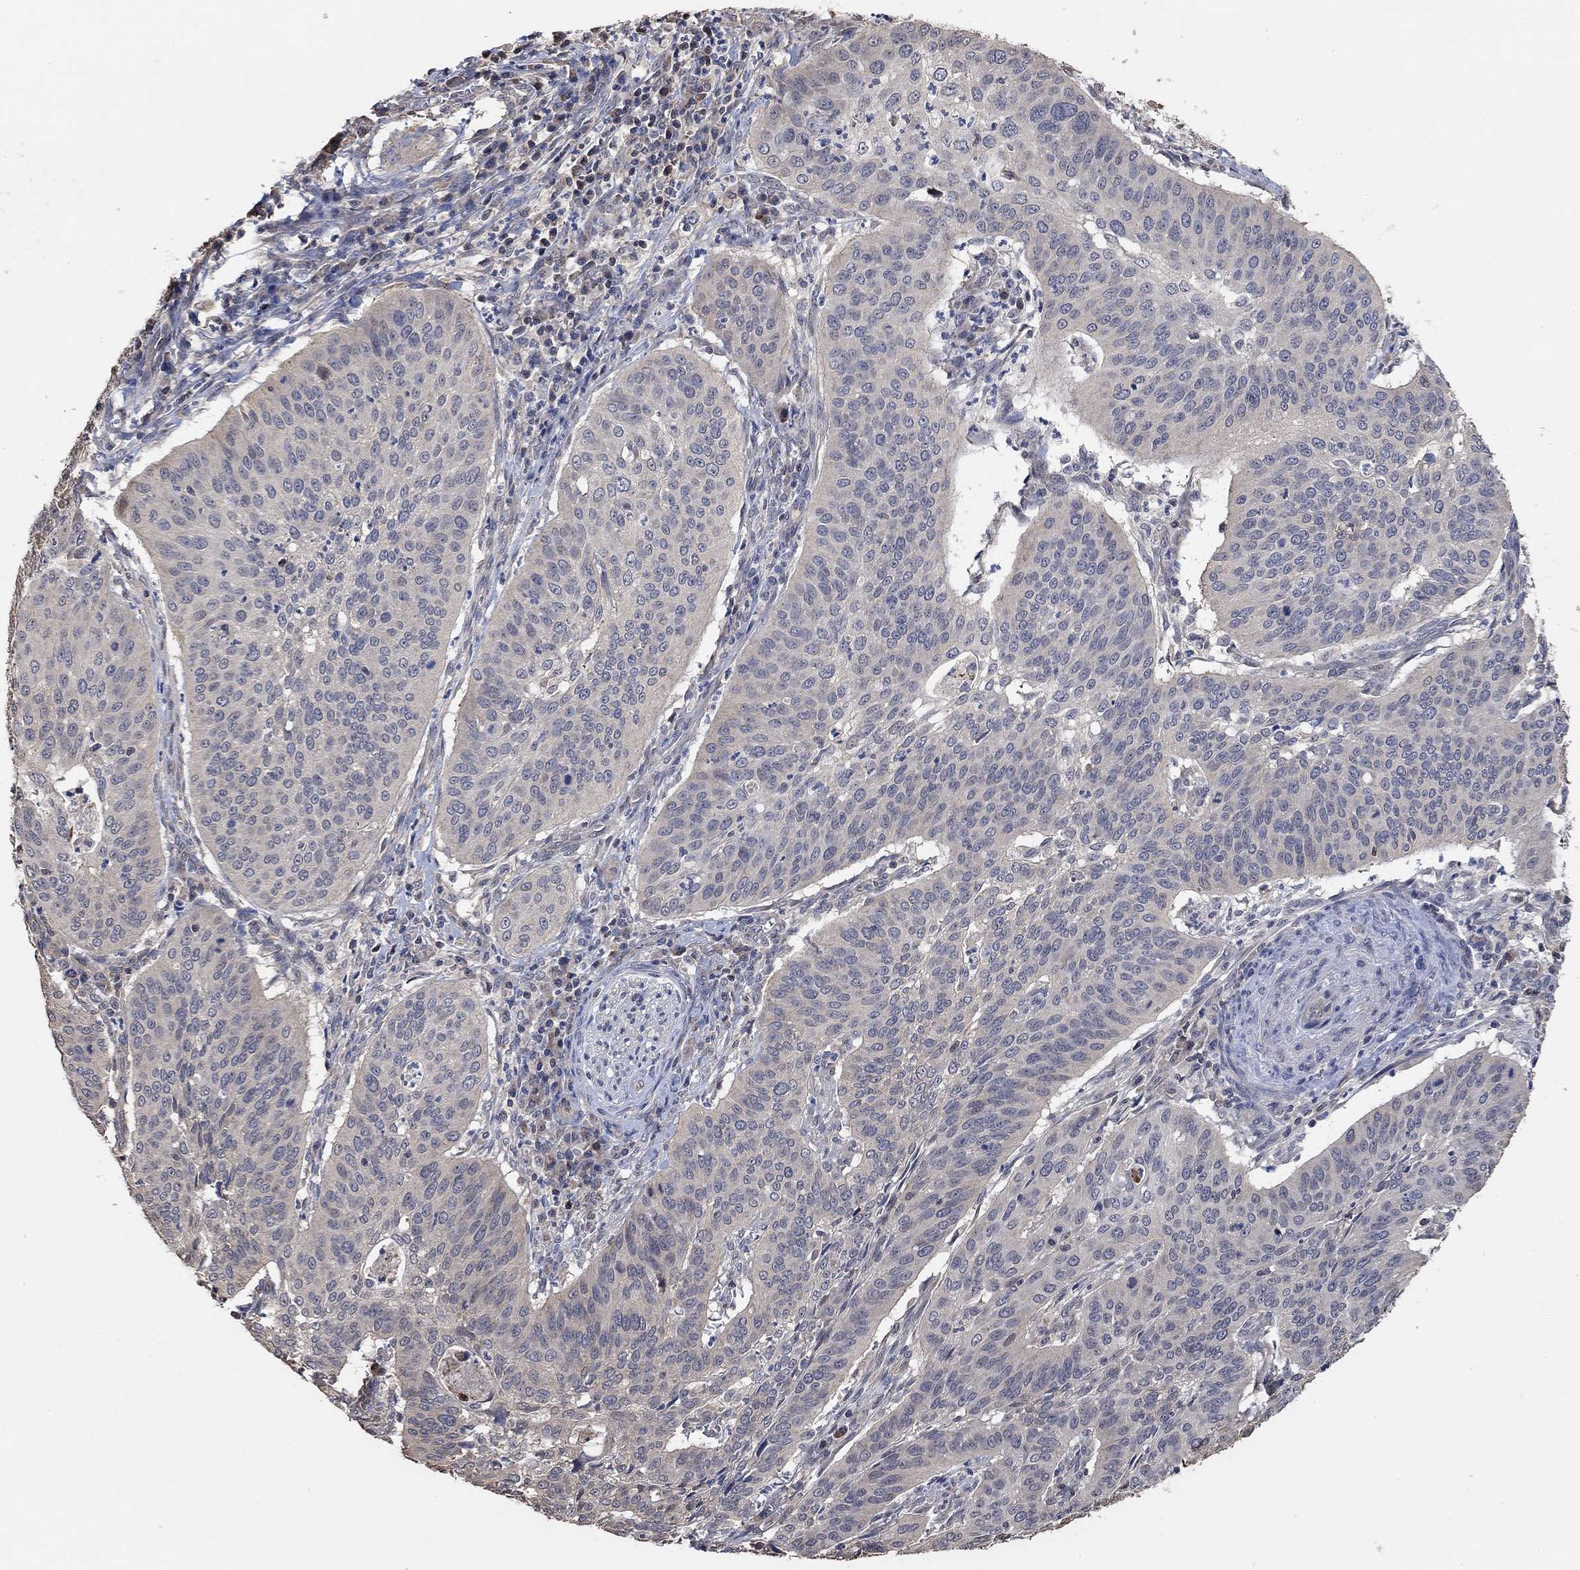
{"staining": {"intensity": "negative", "quantity": "none", "location": "none"}, "tissue": "cervical cancer", "cell_type": "Tumor cells", "image_type": "cancer", "snomed": [{"axis": "morphology", "description": "Normal tissue, NOS"}, {"axis": "morphology", "description": "Squamous cell carcinoma, NOS"}, {"axis": "topography", "description": "Cervix"}], "caption": "Tumor cells are negative for brown protein staining in cervical squamous cell carcinoma.", "gene": "UNC5B", "patient": {"sex": "female", "age": 39}}